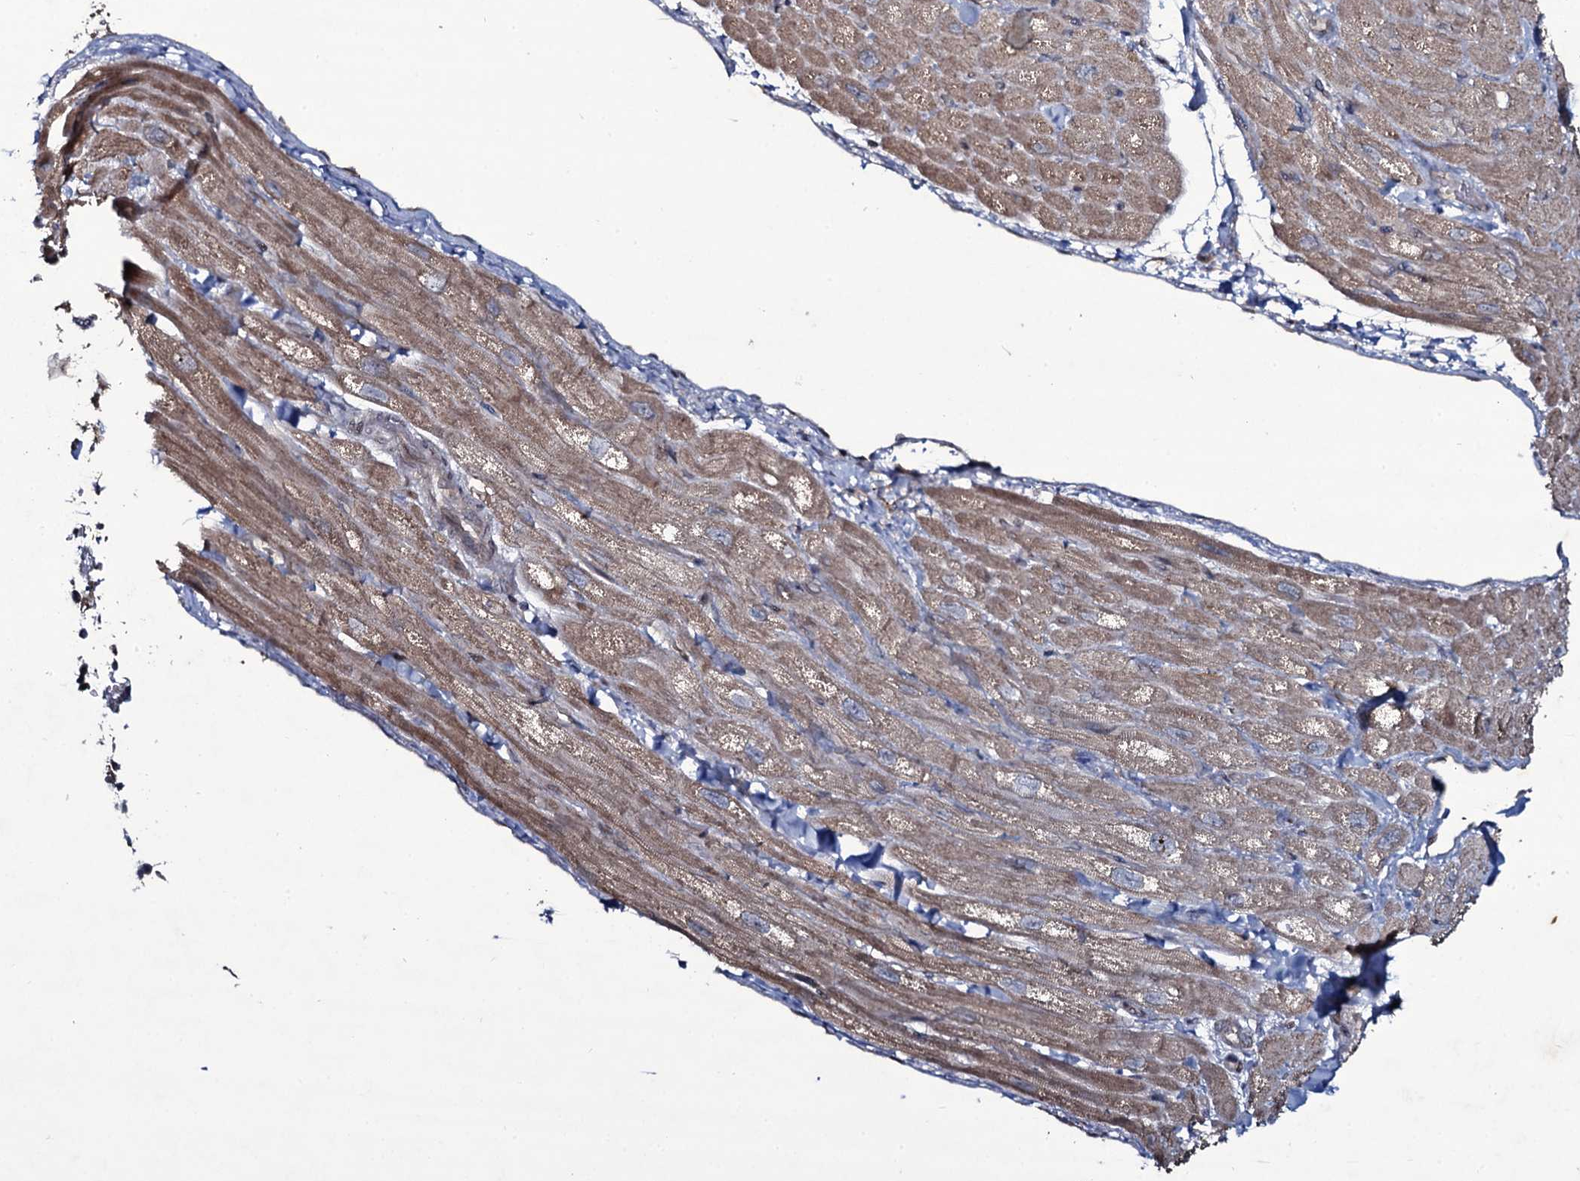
{"staining": {"intensity": "moderate", "quantity": "<25%", "location": "cytoplasmic/membranous"}, "tissue": "heart muscle", "cell_type": "Cardiomyocytes", "image_type": "normal", "snomed": [{"axis": "morphology", "description": "Normal tissue, NOS"}, {"axis": "topography", "description": "Heart"}], "caption": "Immunohistochemistry (IHC) image of normal heart muscle stained for a protein (brown), which reveals low levels of moderate cytoplasmic/membranous staining in about <25% of cardiomyocytes.", "gene": "SNAP23", "patient": {"sex": "male", "age": 65}}